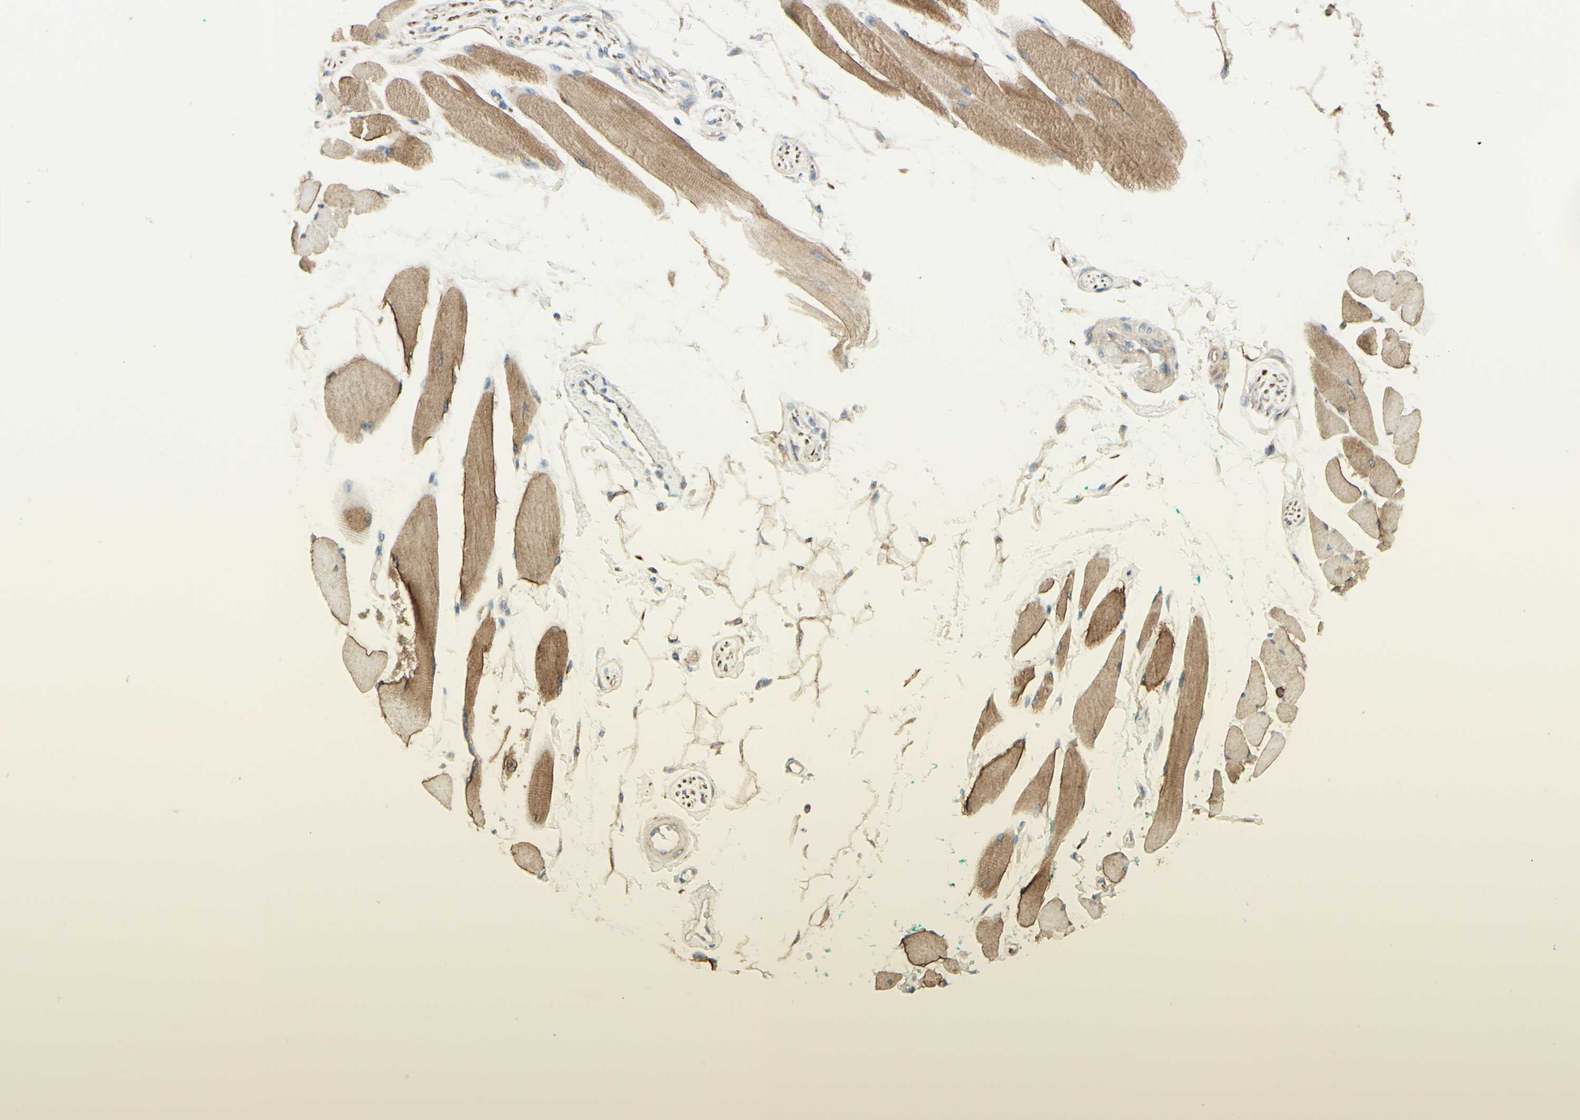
{"staining": {"intensity": "weak", "quantity": ">75%", "location": "cytoplasmic/membranous"}, "tissue": "skeletal muscle", "cell_type": "Myocytes", "image_type": "normal", "snomed": [{"axis": "morphology", "description": "Normal tissue, NOS"}, {"axis": "topography", "description": "Skeletal muscle"}, {"axis": "topography", "description": "Oral tissue"}, {"axis": "topography", "description": "Peripheral nerve tissue"}], "caption": "IHC micrograph of normal skeletal muscle: human skeletal muscle stained using IHC shows low levels of weak protein expression localized specifically in the cytoplasmic/membranous of myocytes, appearing as a cytoplasmic/membranous brown color.", "gene": "RNF149", "patient": {"sex": "female", "age": 84}}